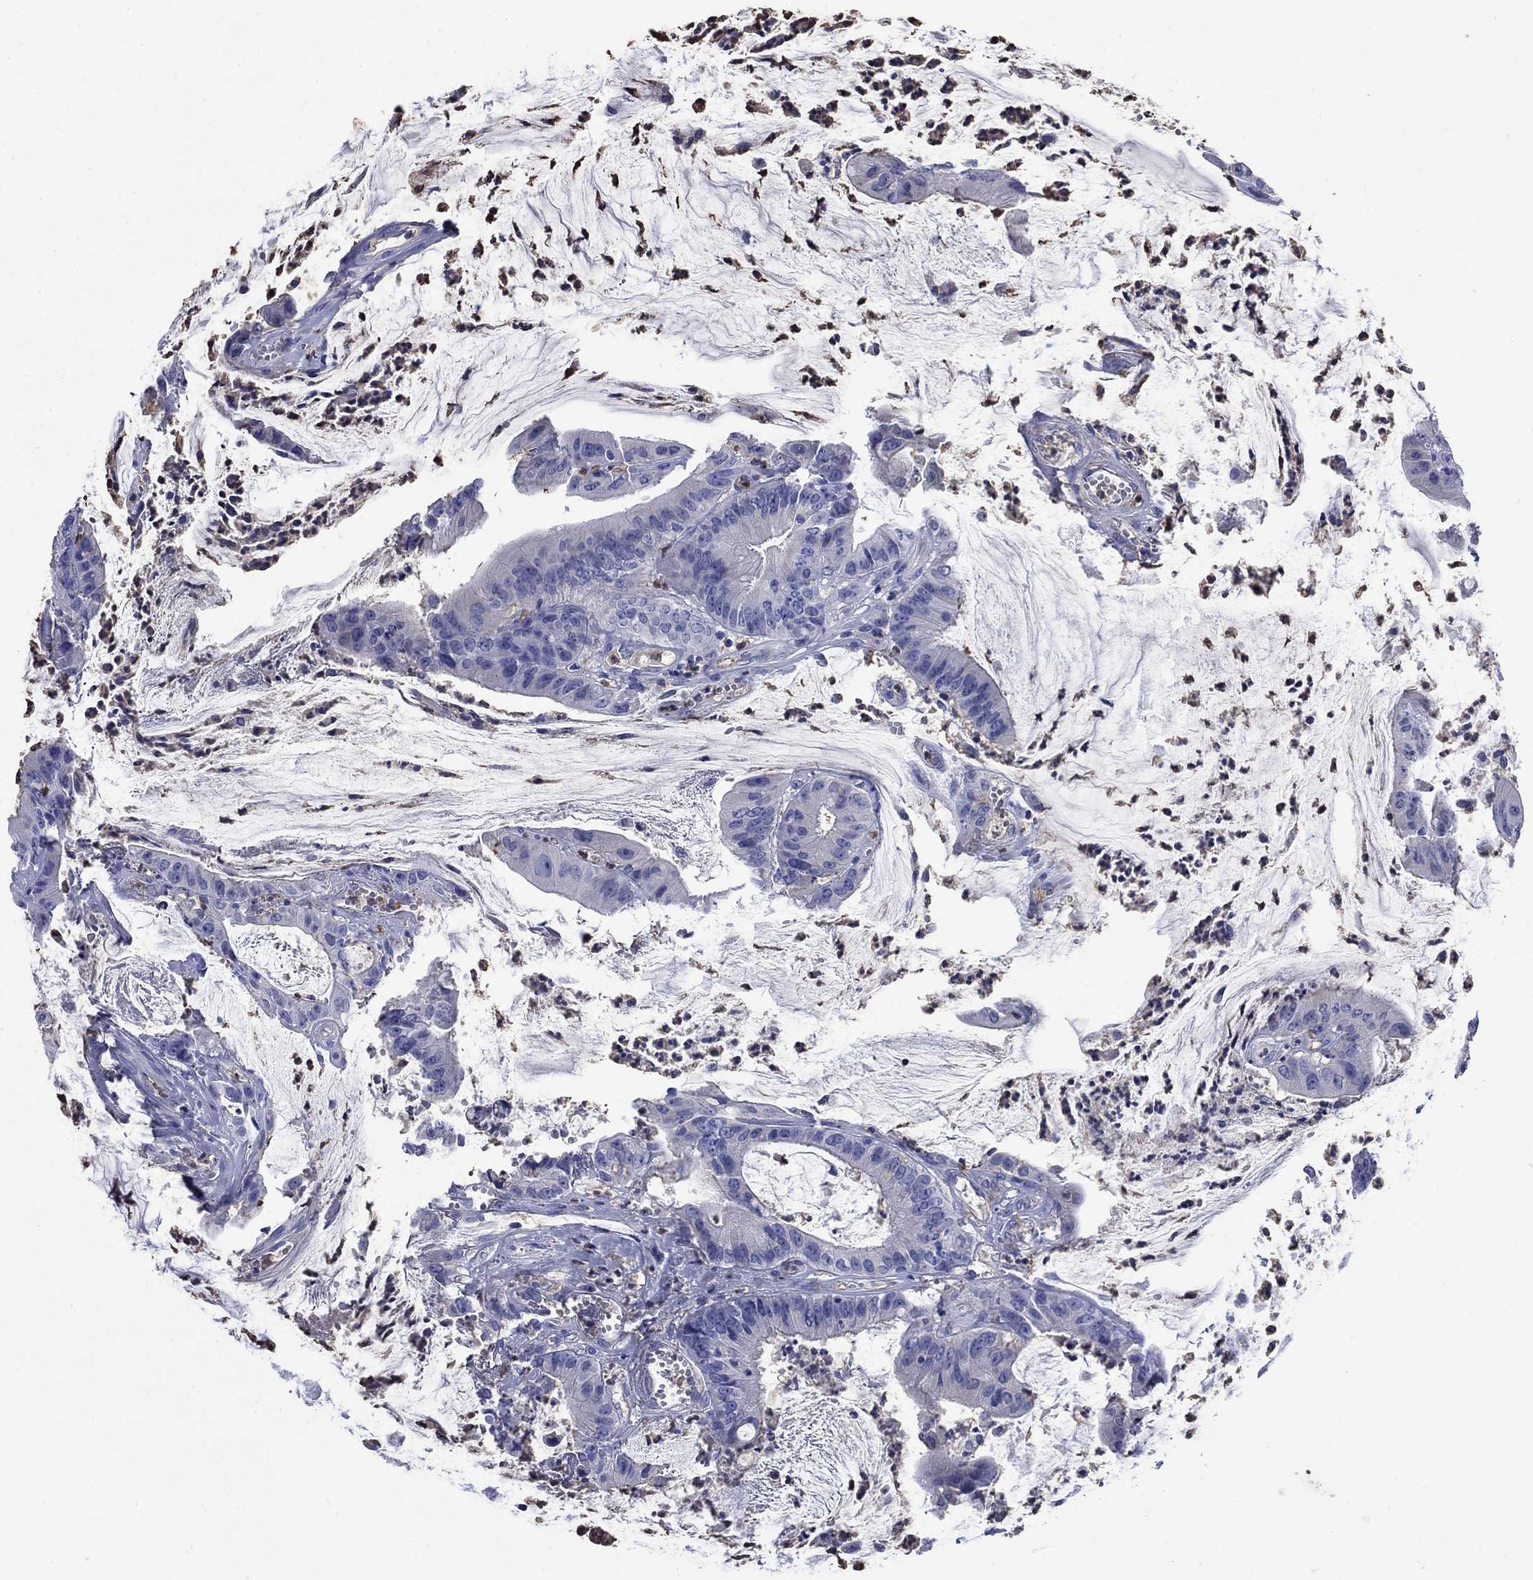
{"staining": {"intensity": "negative", "quantity": "none", "location": "none"}, "tissue": "colorectal cancer", "cell_type": "Tumor cells", "image_type": "cancer", "snomed": [{"axis": "morphology", "description": "Adenocarcinoma, NOS"}, {"axis": "topography", "description": "Colon"}], "caption": "The IHC histopathology image has no significant expression in tumor cells of colorectal adenocarcinoma tissue.", "gene": "TFR2", "patient": {"sex": "female", "age": 69}}